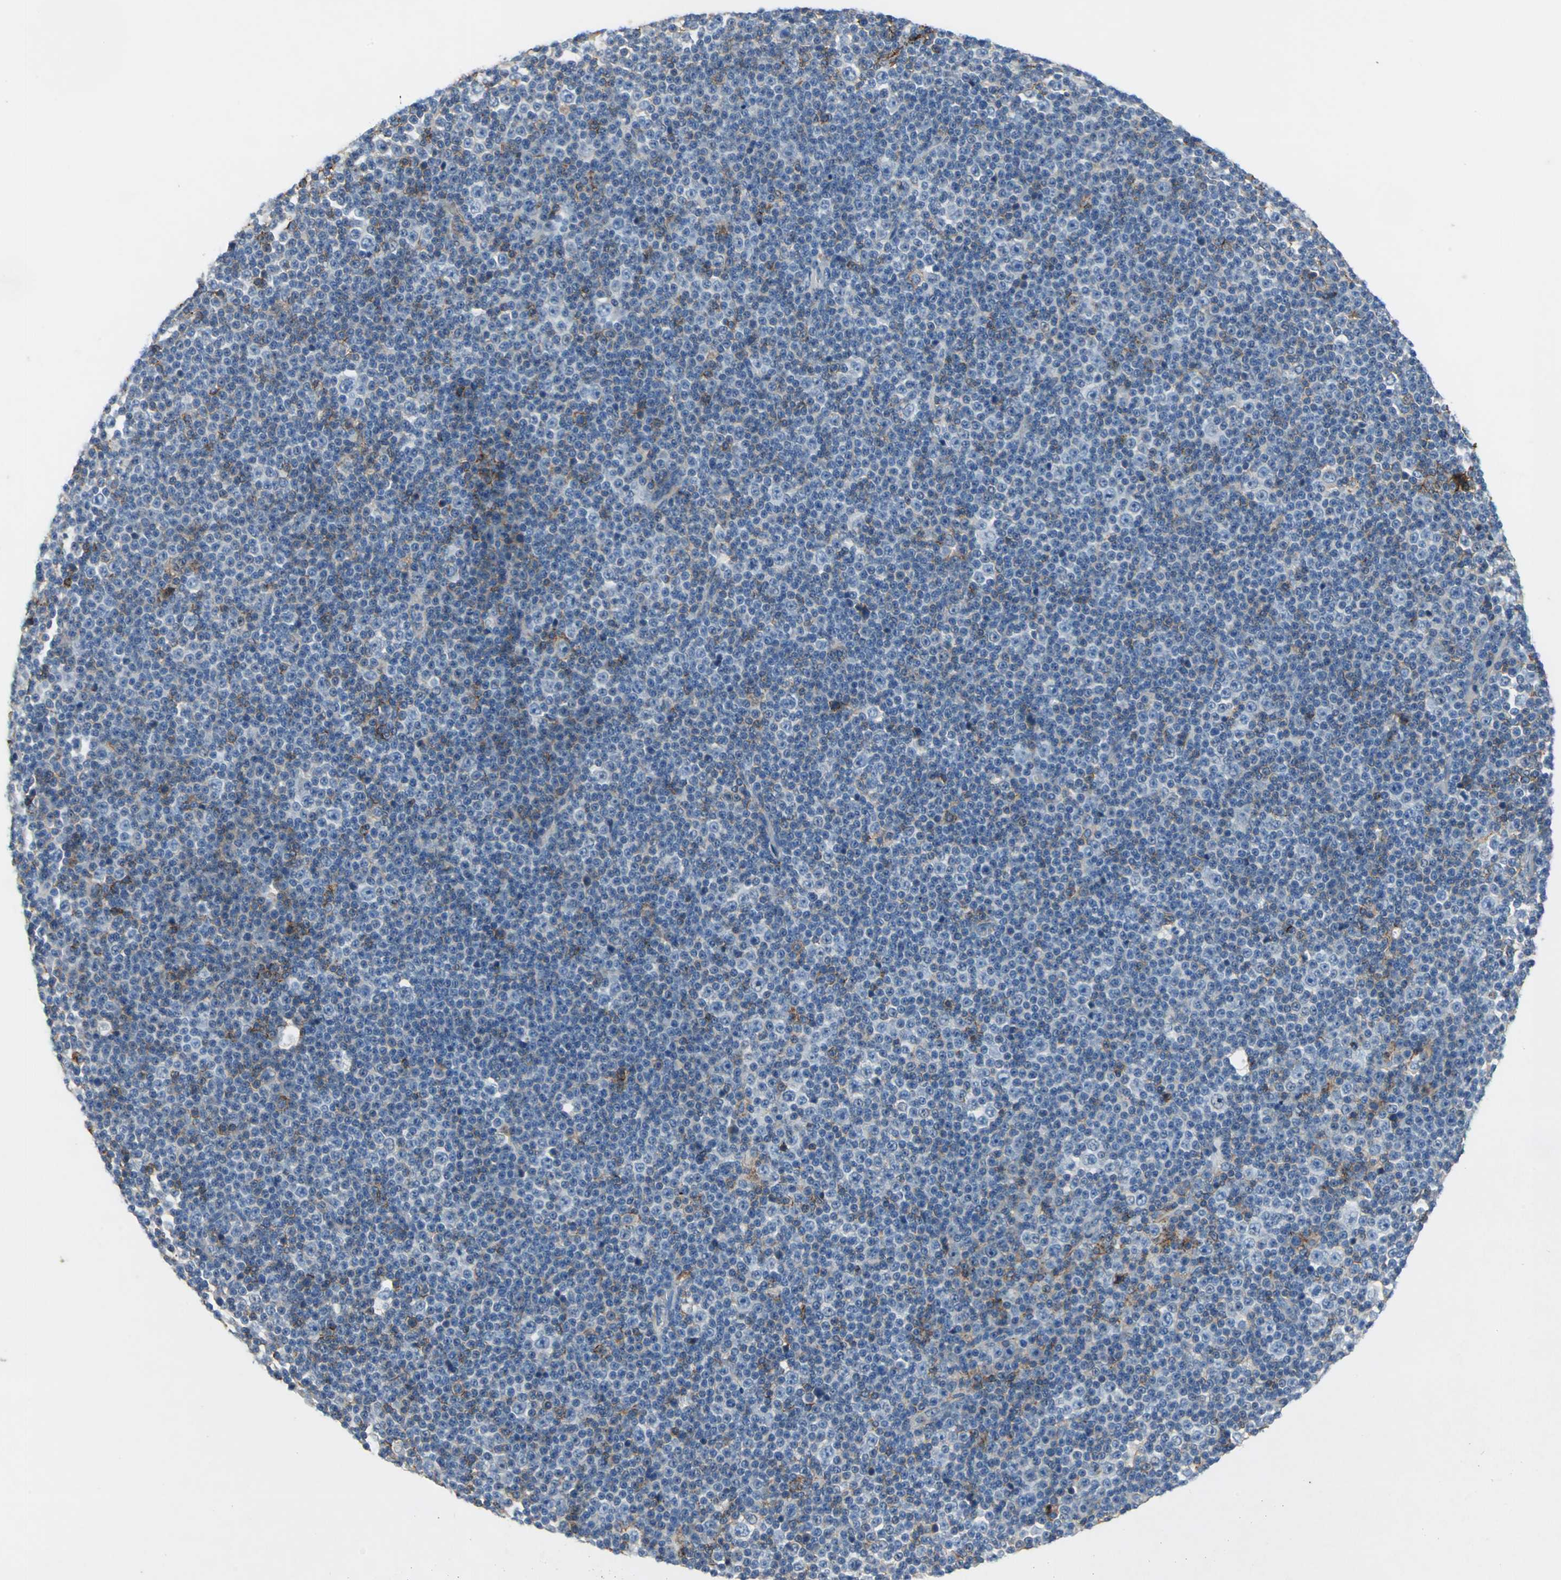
{"staining": {"intensity": "weak", "quantity": "<25%", "location": "cytoplasmic/membranous"}, "tissue": "lymphoma", "cell_type": "Tumor cells", "image_type": "cancer", "snomed": [{"axis": "morphology", "description": "Malignant lymphoma, non-Hodgkin's type, Low grade"}, {"axis": "topography", "description": "Lymph node"}], "caption": "Immunohistochemistry histopathology image of human lymphoma stained for a protein (brown), which exhibits no expression in tumor cells. (DAB immunohistochemistry (IHC) visualized using brightfield microscopy, high magnification).", "gene": "CD44", "patient": {"sex": "female", "age": 67}}